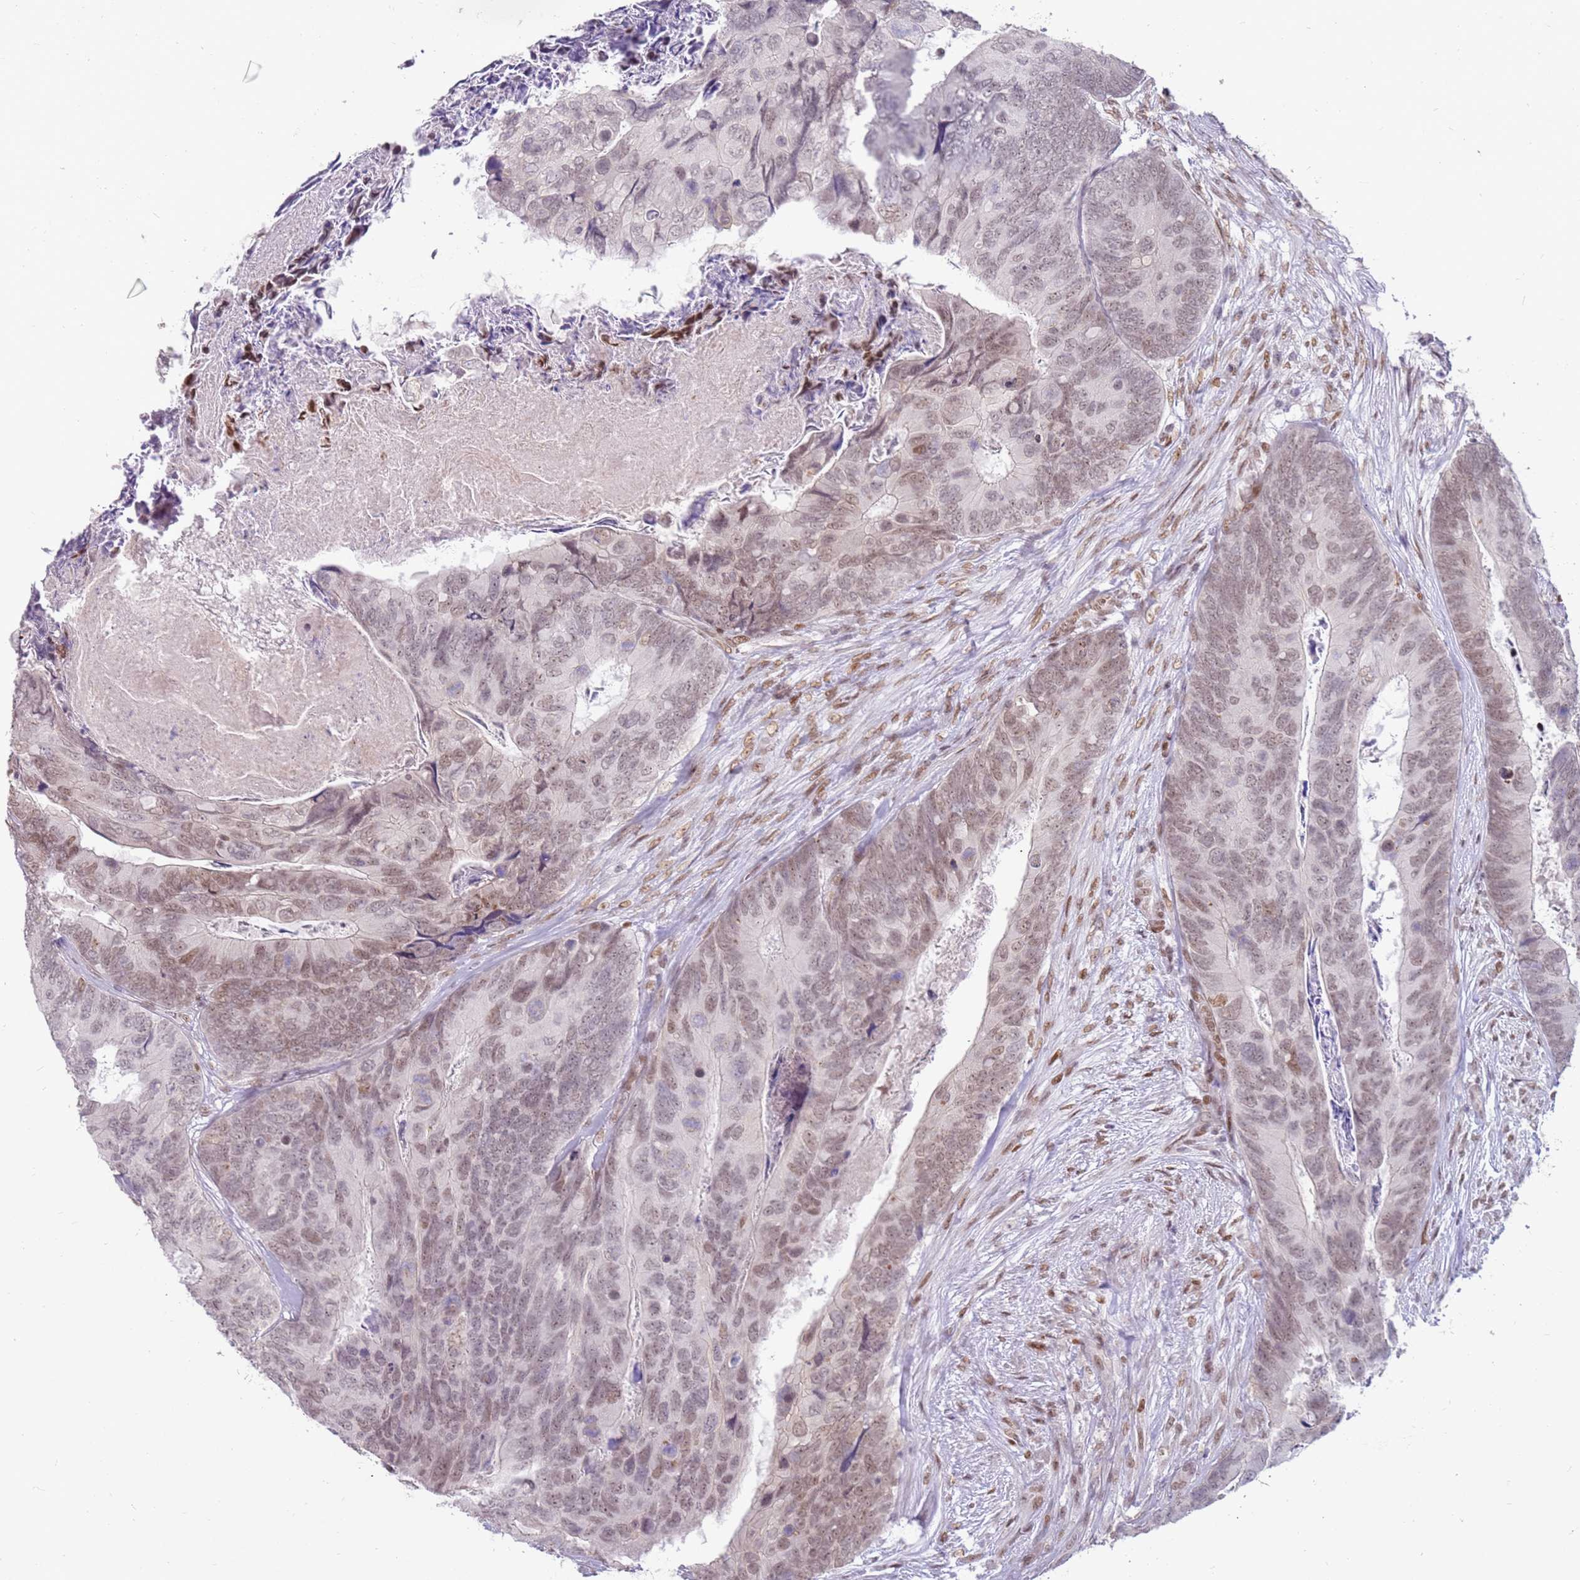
{"staining": {"intensity": "weak", "quantity": "<25%", "location": "nuclear"}, "tissue": "colorectal cancer", "cell_type": "Tumor cells", "image_type": "cancer", "snomed": [{"axis": "morphology", "description": "Adenocarcinoma, NOS"}, {"axis": "topography", "description": "Colon"}], "caption": "DAB immunohistochemical staining of human colorectal cancer (adenocarcinoma) shows no significant staining in tumor cells.", "gene": "PHC2", "patient": {"sex": "female", "age": 67}}